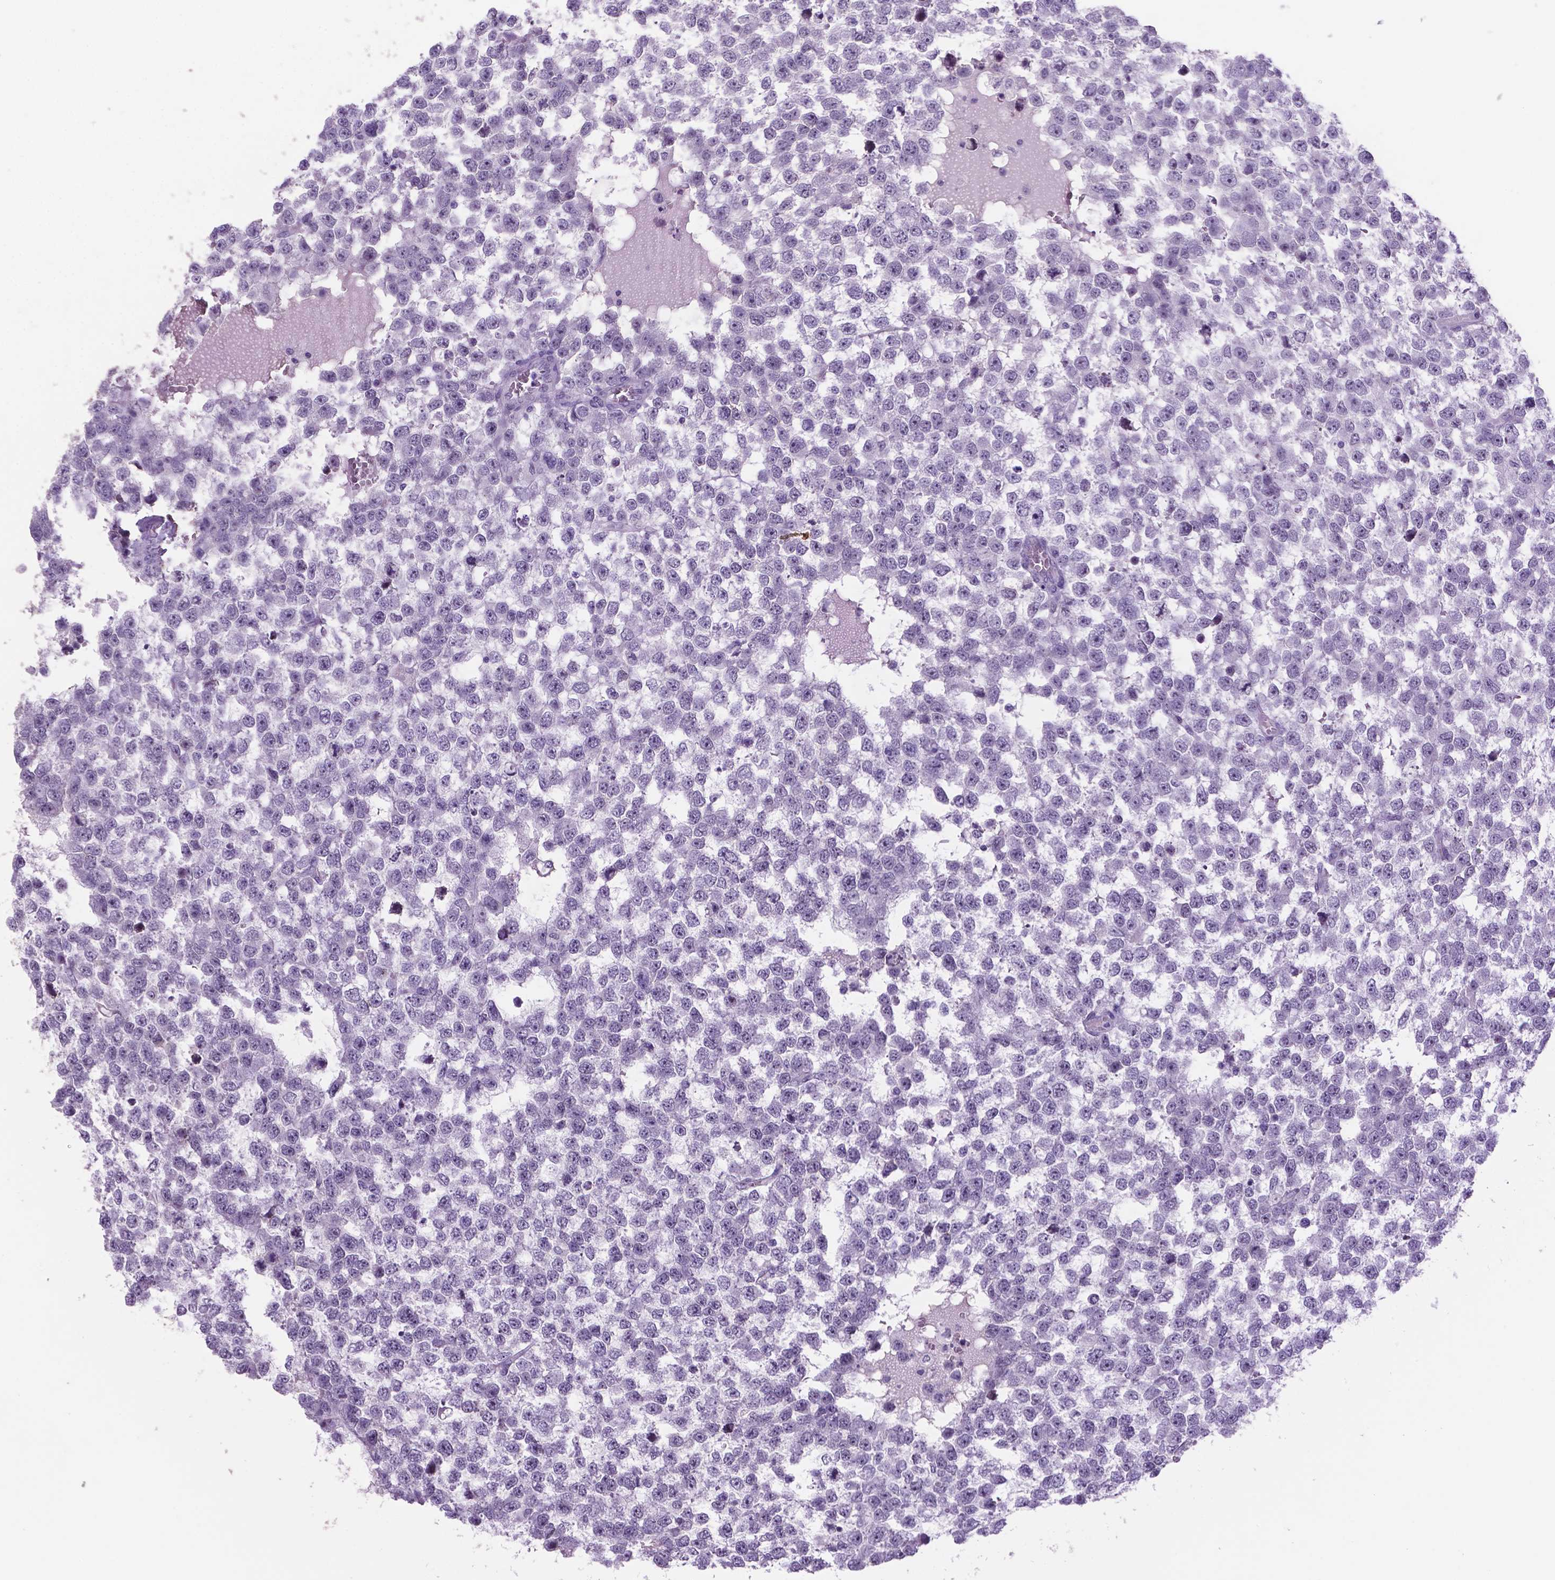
{"staining": {"intensity": "negative", "quantity": "none", "location": "none"}, "tissue": "testis cancer", "cell_type": "Tumor cells", "image_type": "cancer", "snomed": [{"axis": "morphology", "description": "Normal tissue, NOS"}, {"axis": "morphology", "description": "Seminoma, NOS"}, {"axis": "topography", "description": "Testis"}, {"axis": "topography", "description": "Epididymis"}], "caption": "High power microscopy micrograph of an immunohistochemistry photomicrograph of testis cancer, revealing no significant expression in tumor cells.", "gene": "C18orf21", "patient": {"sex": "male", "age": 34}}